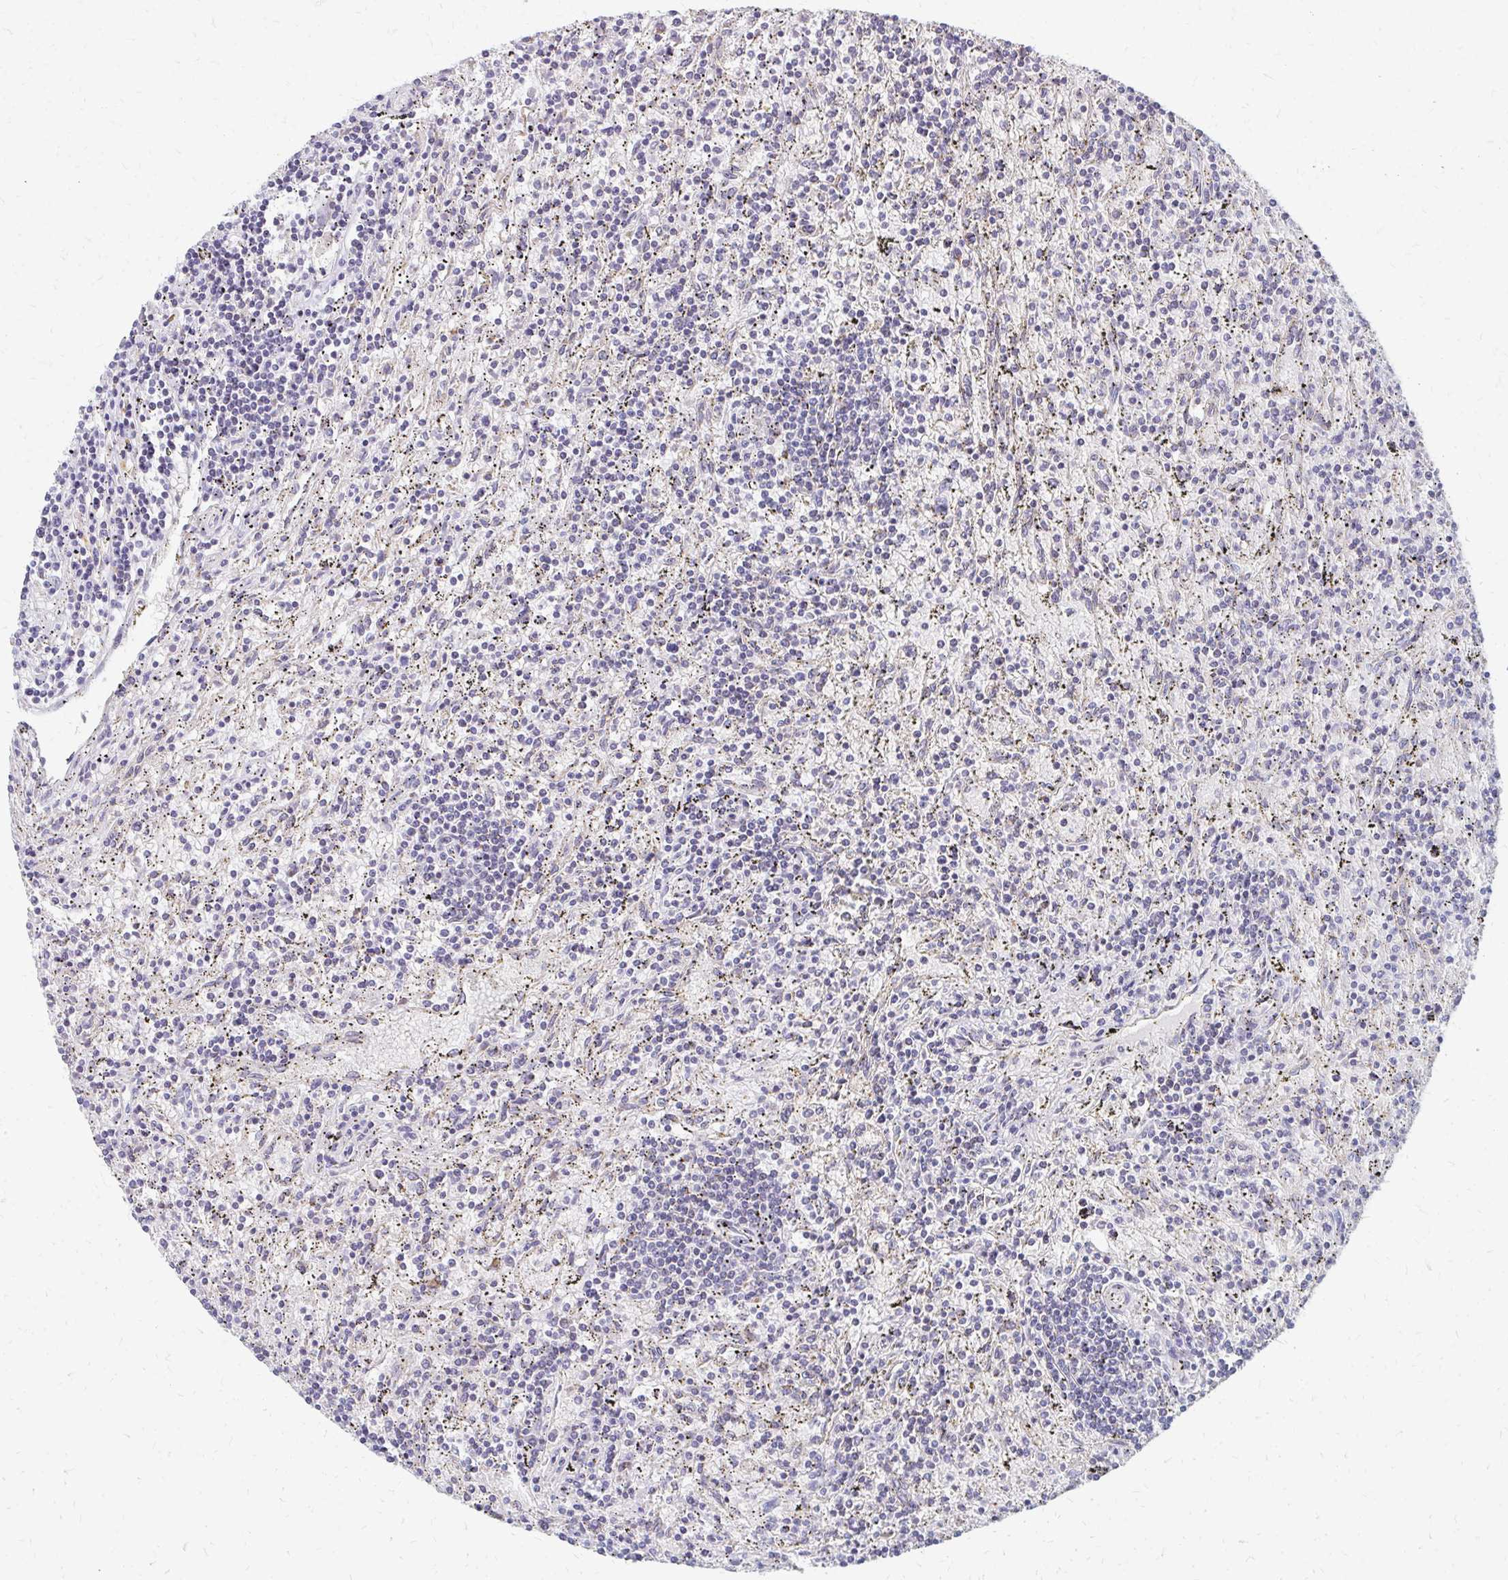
{"staining": {"intensity": "negative", "quantity": "none", "location": "none"}, "tissue": "lymphoma", "cell_type": "Tumor cells", "image_type": "cancer", "snomed": [{"axis": "morphology", "description": "Malignant lymphoma, non-Hodgkin's type, Low grade"}, {"axis": "topography", "description": "Spleen"}], "caption": "Image shows no protein expression in tumor cells of lymphoma tissue.", "gene": "OR10V1", "patient": {"sex": "male", "age": 76}}